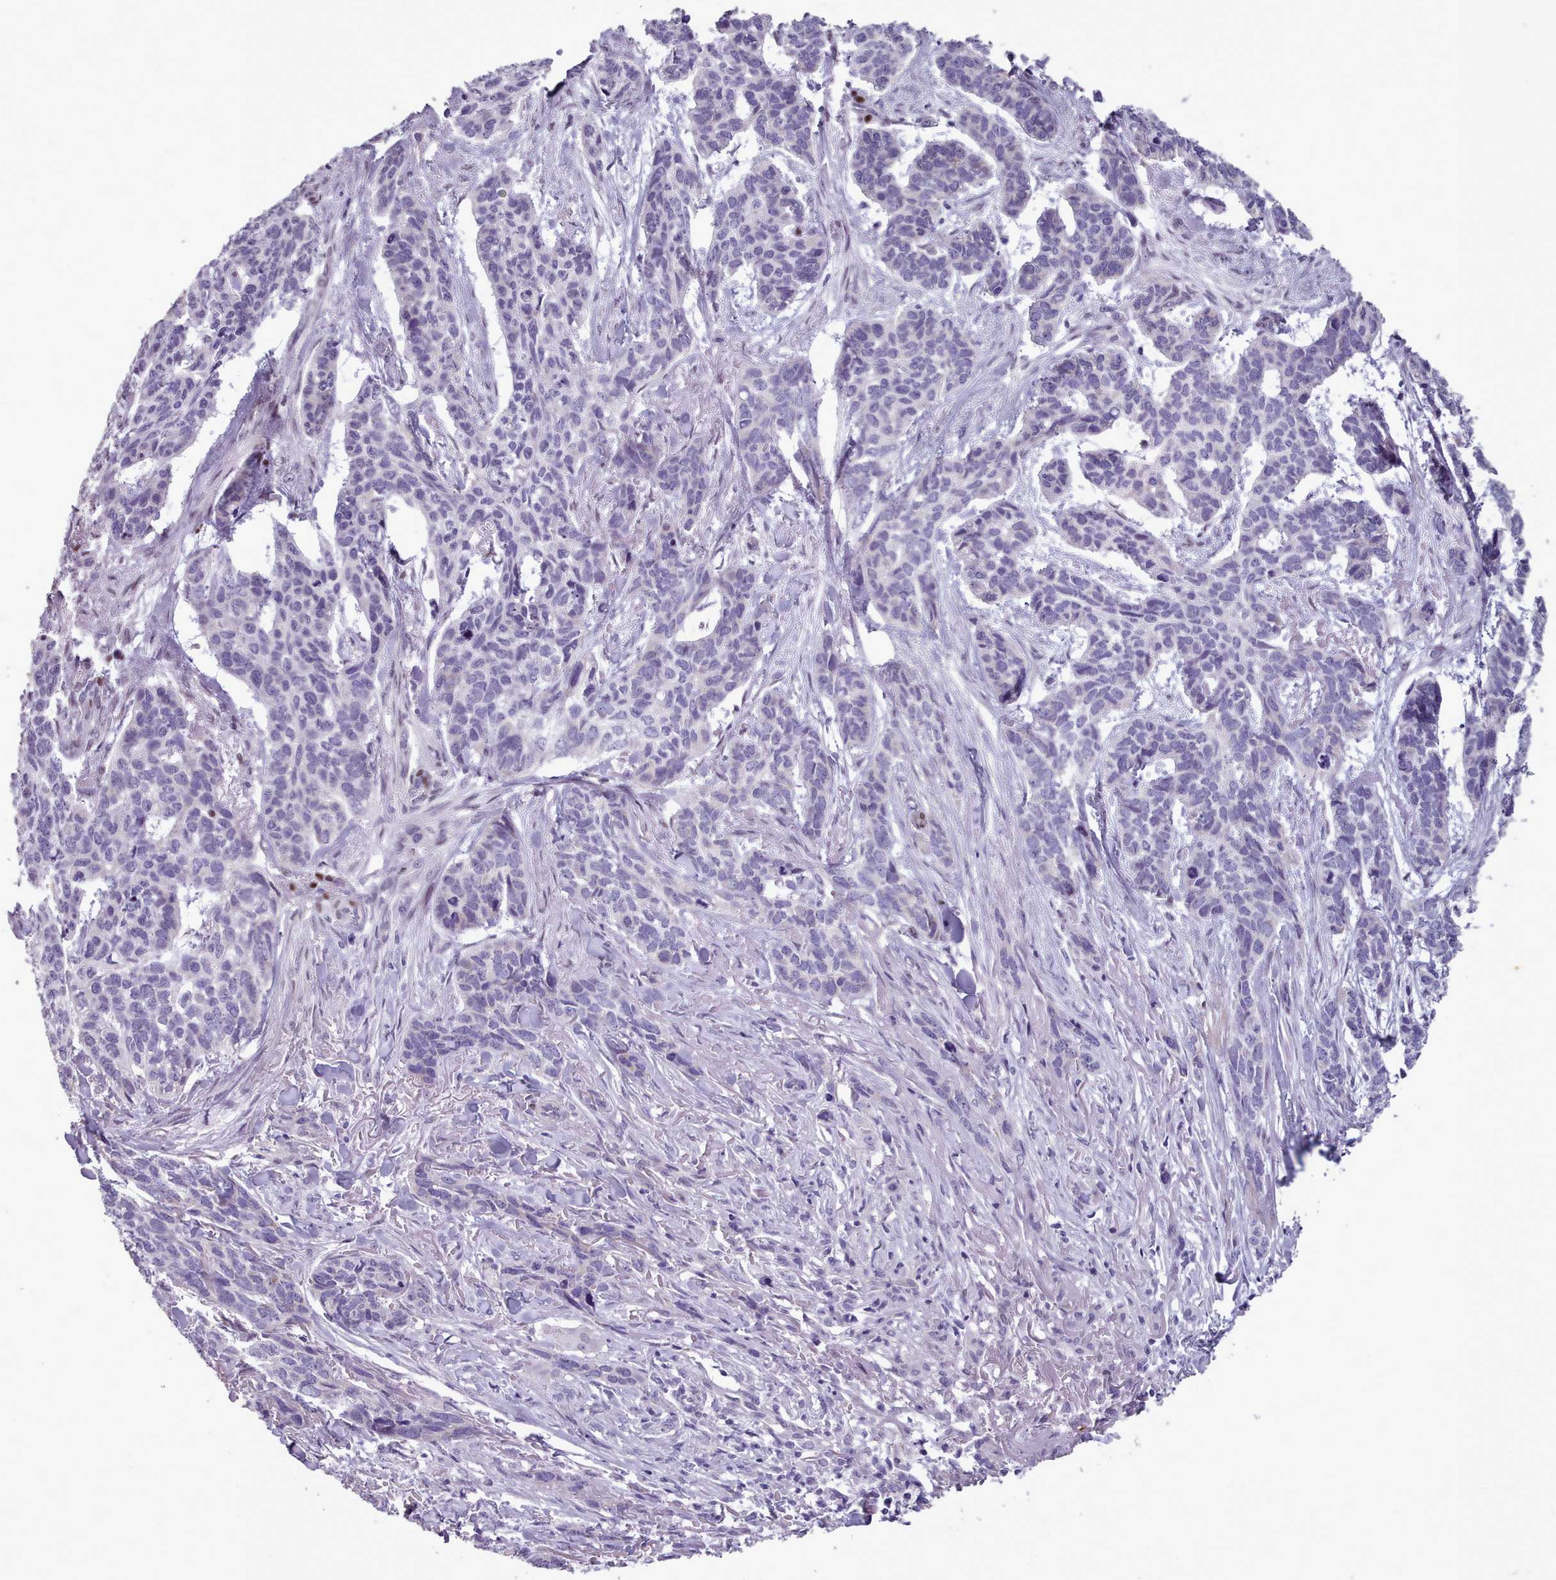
{"staining": {"intensity": "negative", "quantity": "none", "location": "none"}, "tissue": "skin cancer", "cell_type": "Tumor cells", "image_type": "cancer", "snomed": [{"axis": "morphology", "description": "Basal cell carcinoma"}, {"axis": "topography", "description": "Skin"}], "caption": "Immunohistochemical staining of human skin cancer (basal cell carcinoma) displays no significant positivity in tumor cells.", "gene": "KCNT2", "patient": {"sex": "male", "age": 86}}